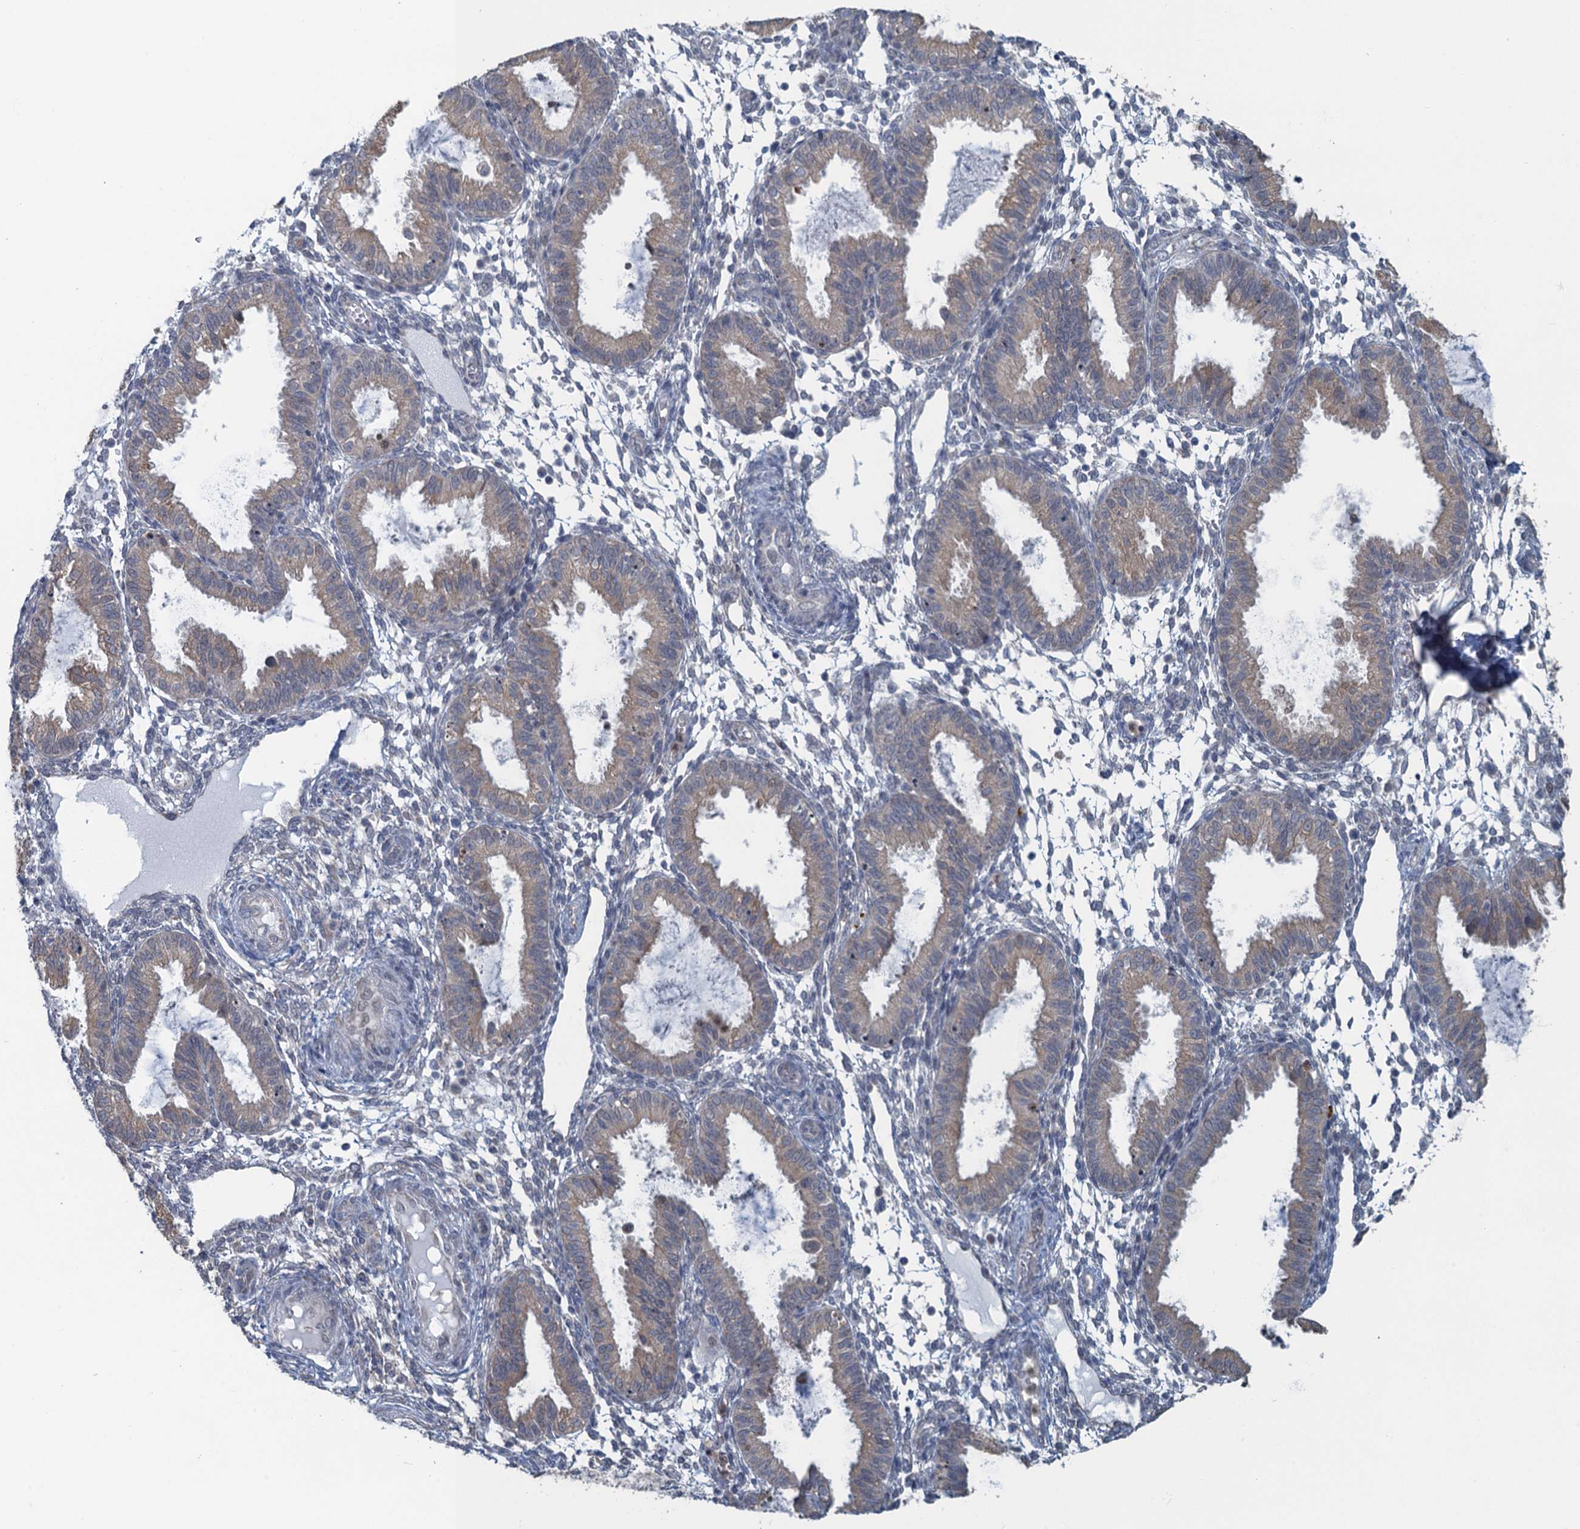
{"staining": {"intensity": "negative", "quantity": "none", "location": "none"}, "tissue": "endometrium", "cell_type": "Cells in endometrial stroma", "image_type": "normal", "snomed": [{"axis": "morphology", "description": "Normal tissue, NOS"}, {"axis": "topography", "description": "Endometrium"}], "caption": "A high-resolution image shows immunohistochemistry (IHC) staining of unremarkable endometrium, which demonstrates no significant positivity in cells in endometrial stroma. (DAB immunohistochemistry (IHC), high magnification).", "gene": "TEX35", "patient": {"sex": "female", "age": 33}}